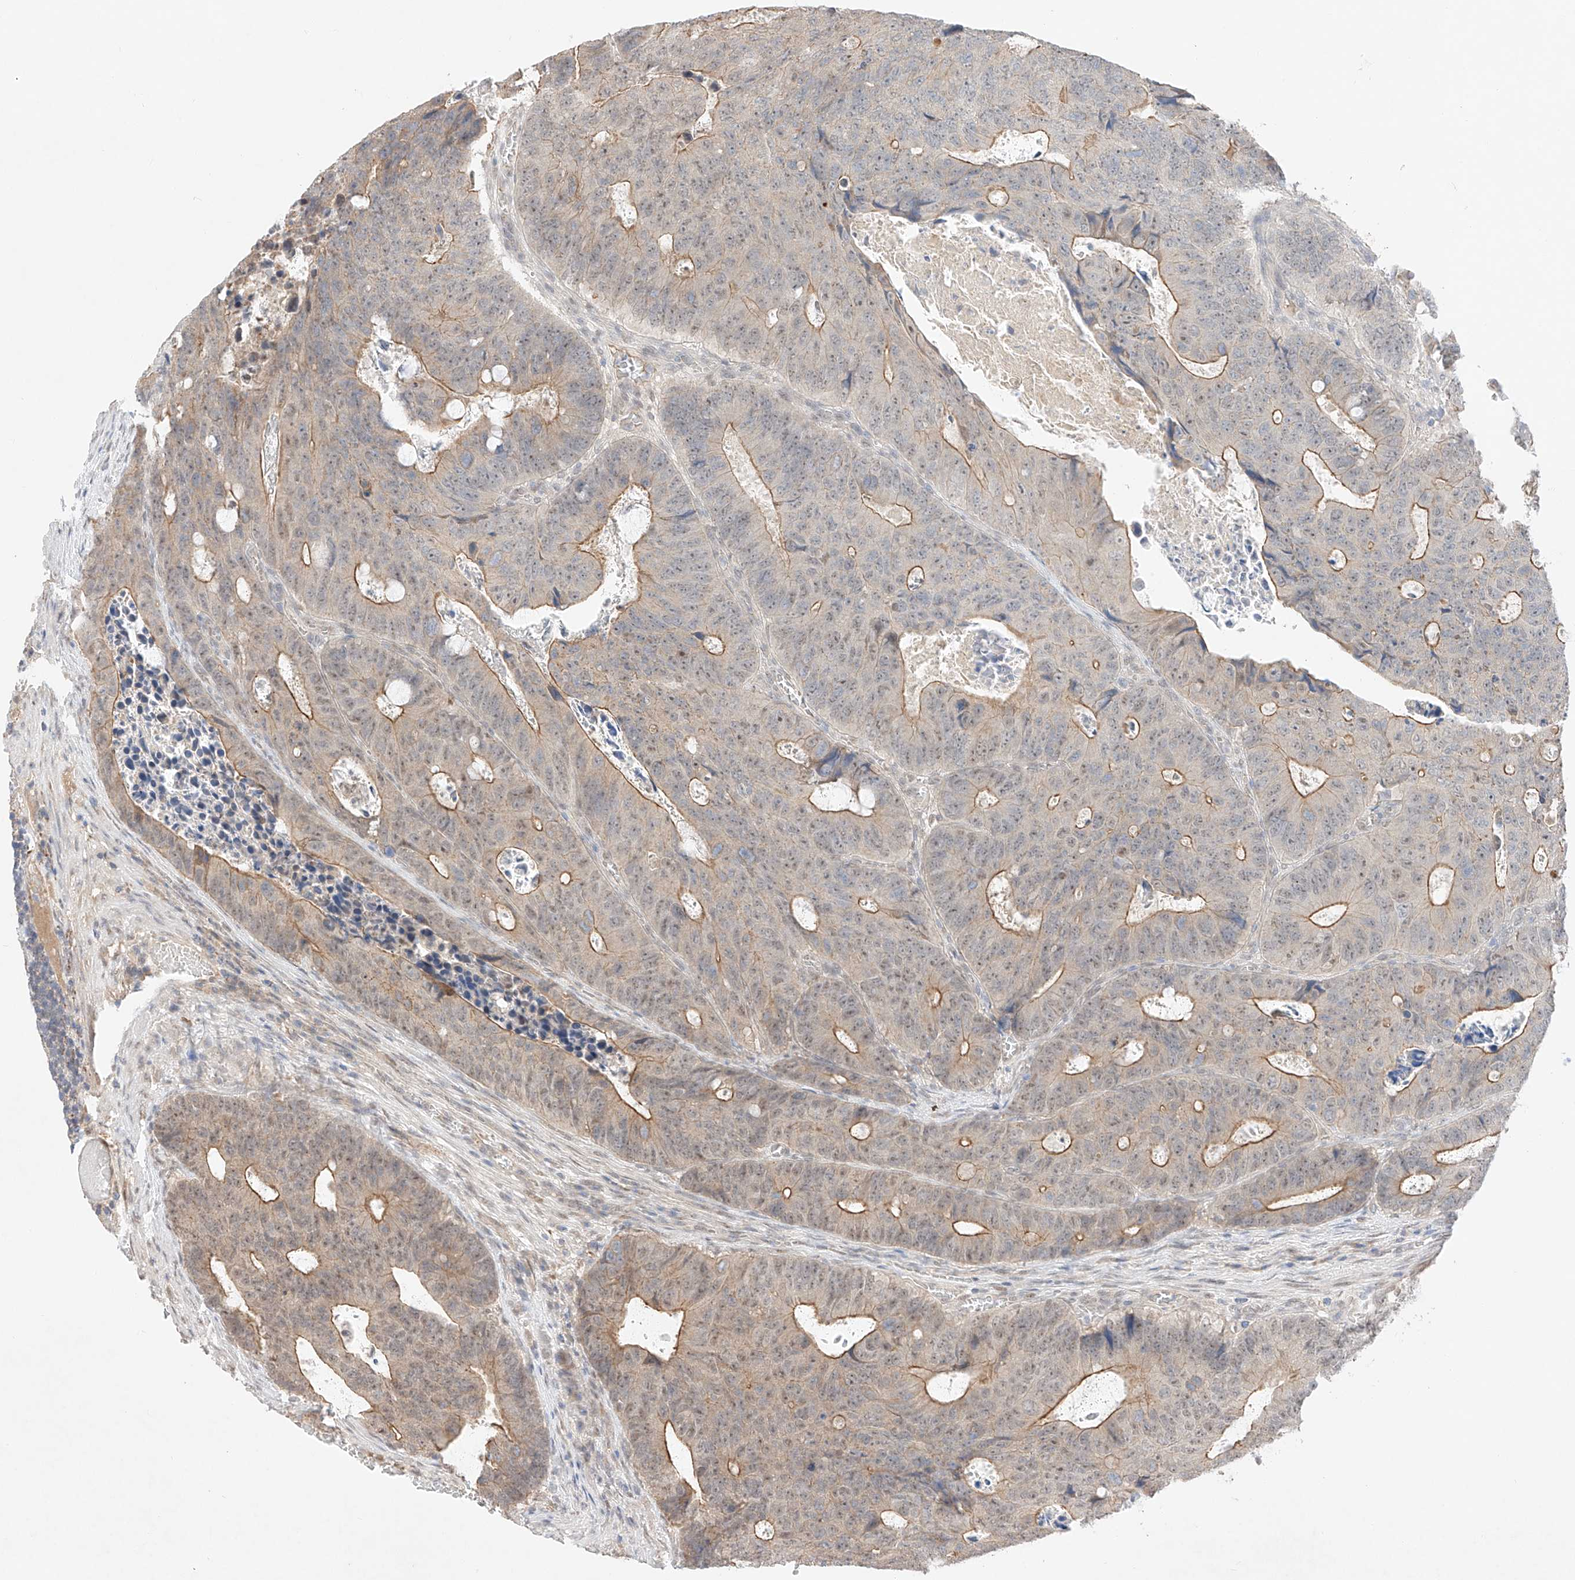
{"staining": {"intensity": "moderate", "quantity": "25%-75%", "location": "cytoplasmic/membranous"}, "tissue": "colorectal cancer", "cell_type": "Tumor cells", "image_type": "cancer", "snomed": [{"axis": "morphology", "description": "Adenocarcinoma, NOS"}, {"axis": "topography", "description": "Colon"}], "caption": "Brown immunohistochemical staining in adenocarcinoma (colorectal) displays moderate cytoplasmic/membranous expression in approximately 25%-75% of tumor cells.", "gene": "IL22RA2", "patient": {"sex": "male", "age": 87}}